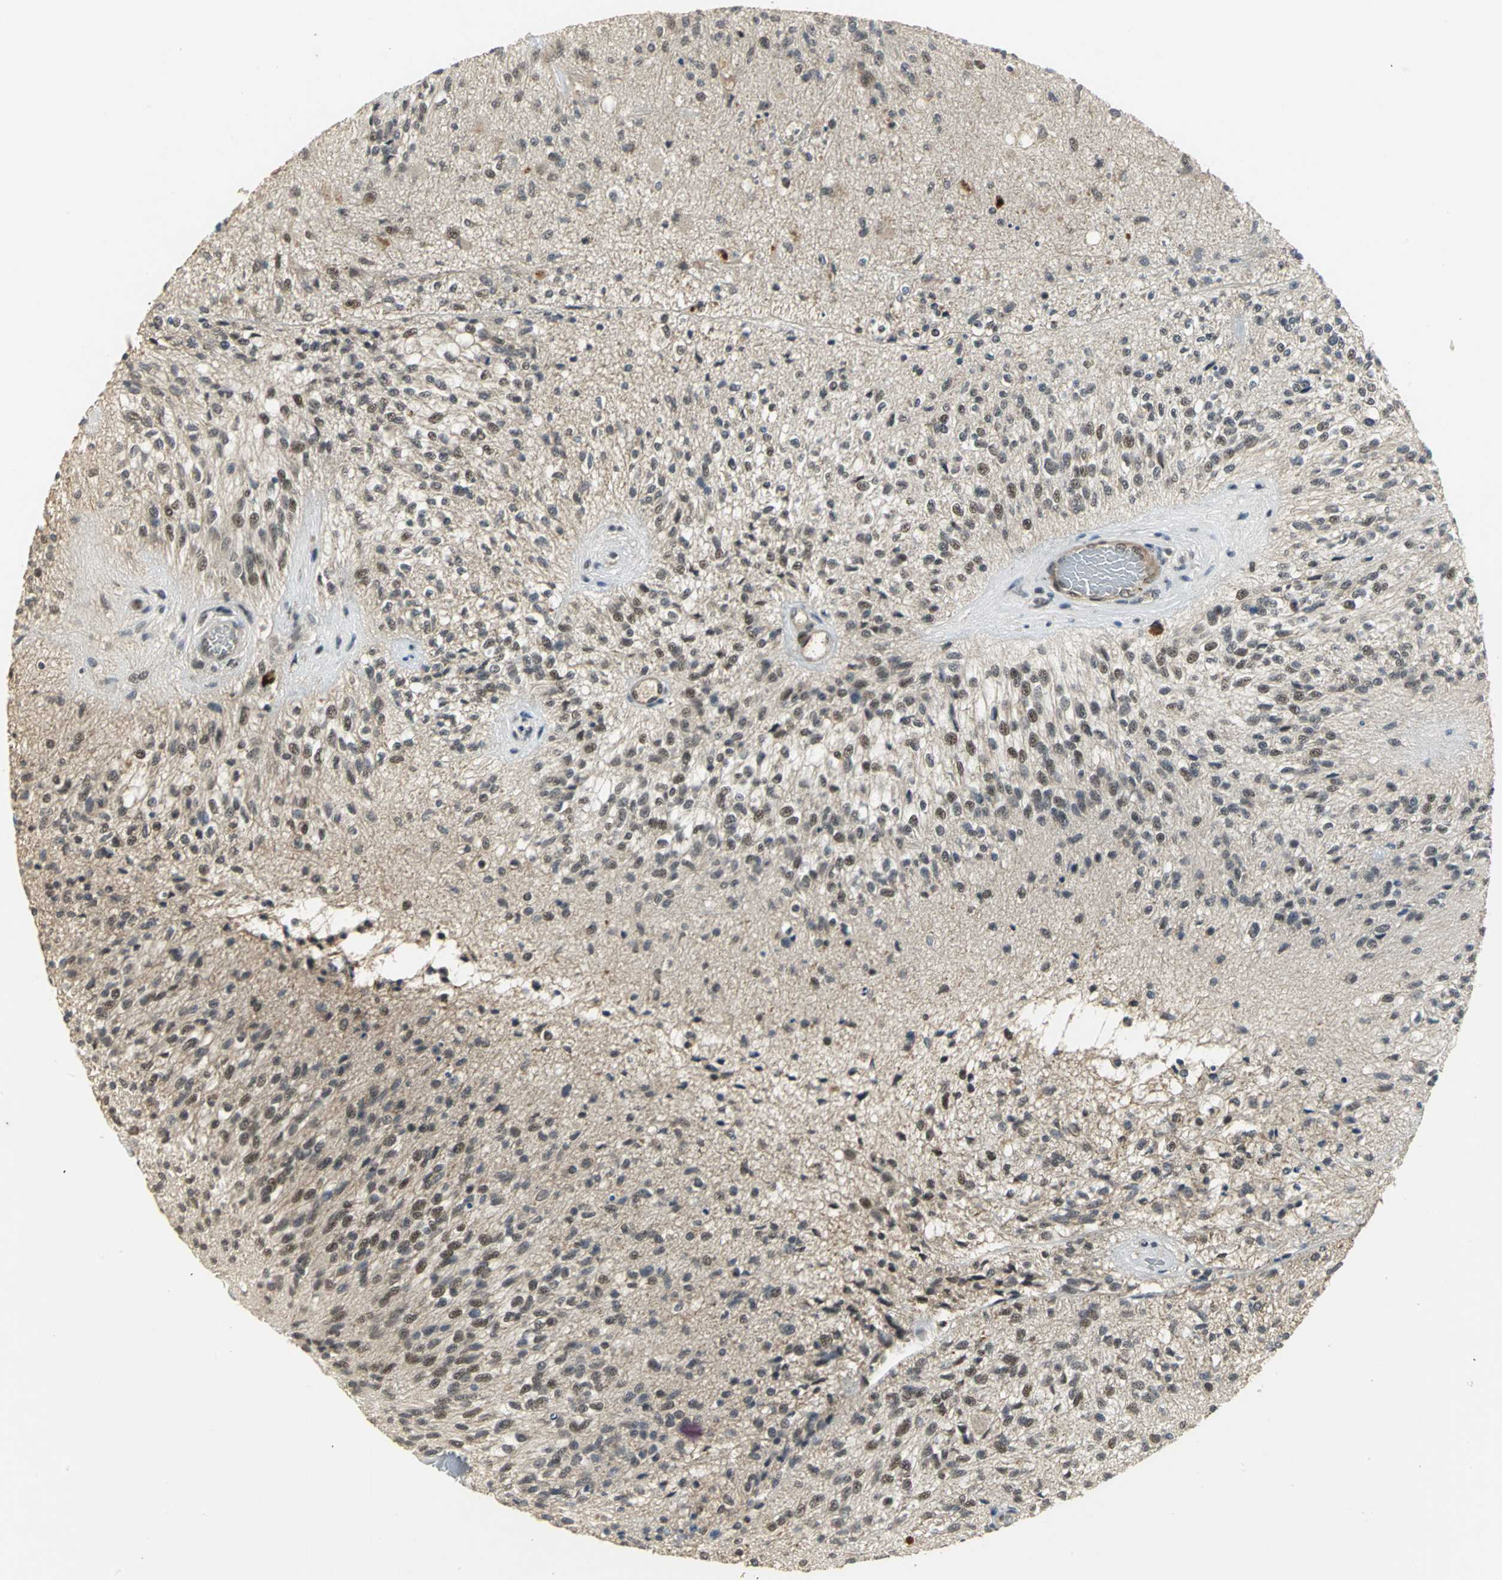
{"staining": {"intensity": "negative", "quantity": "none", "location": "none"}, "tissue": "glioma", "cell_type": "Tumor cells", "image_type": "cancer", "snomed": [{"axis": "morphology", "description": "Normal tissue, NOS"}, {"axis": "morphology", "description": "Glioma, malignant, High grade"}, {"axis": "topography", "description": "Cerebral cortex"}], "caption": "Malignant glioma (high-grade) was stained to show a protein in brown. There is no significant expression in tumor cells. (Brightfield microscopy of DAB immunohistochemistry (IHC) at high magnification).", "gene": "NOTCH3", "patient": {"sex": "male", "age": 77}}